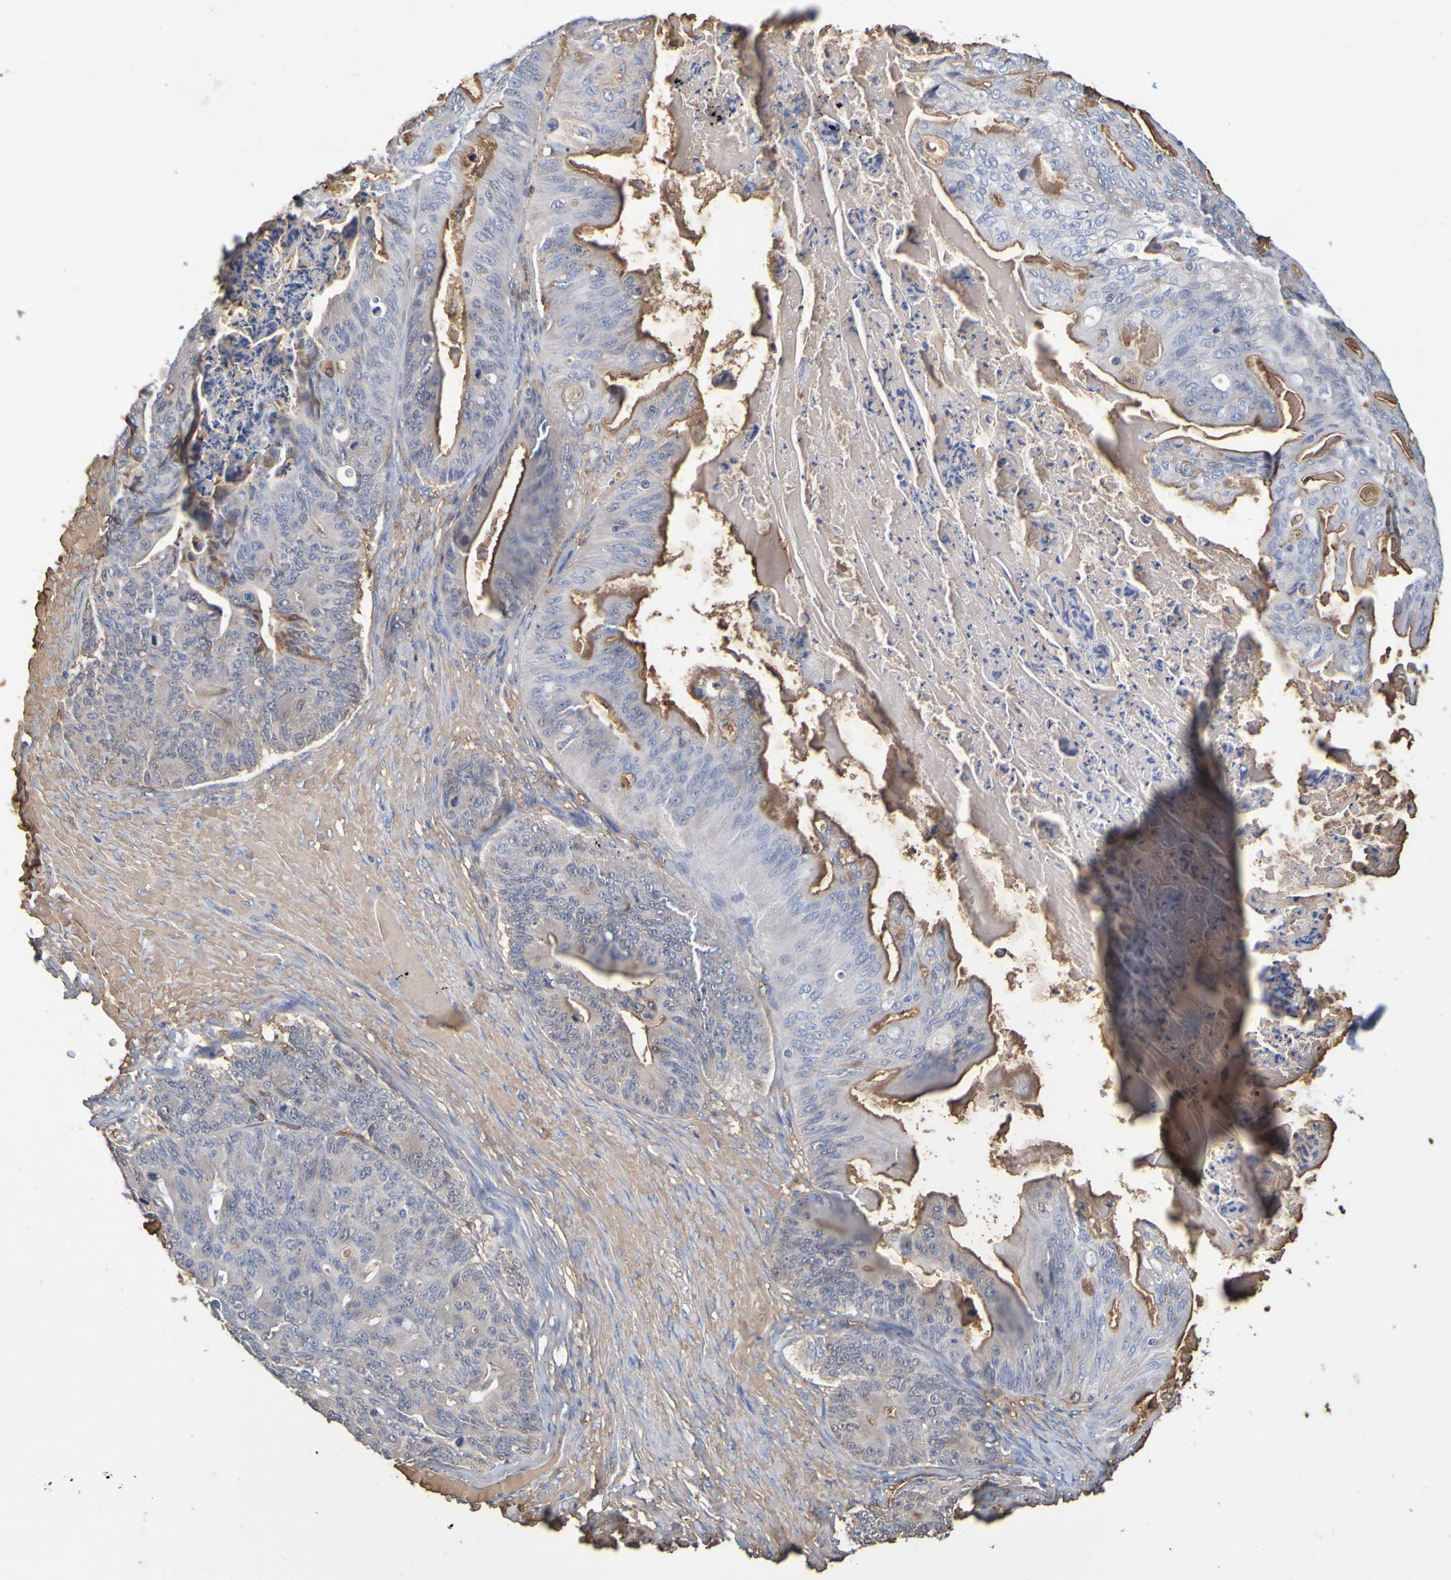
{"staining": {"intensity": "moderate", "quantity": "25%-75%", "location": "cytoplasmic/membranous"}, "tissue": "ovarian cancer", "cell_type": "Tumor cells", "image_type": "cancer", "snomed": [{"axis": "morphology", "description": "Cystadenocarcinoma, mucinous, NOS"}, {"axis": "topography", "description": "Ovary"}], "caption": "IHC (DAB (3,3'-diaminobenzidine)) staining of ovarian mucinous cystadenocarcinoma shows moderate cytoplasmic/membranous protein expression in approximately 25%-75% of tumor cells.", "gene": "GAB3", "patient": {"sex": "female", "age": 37}}